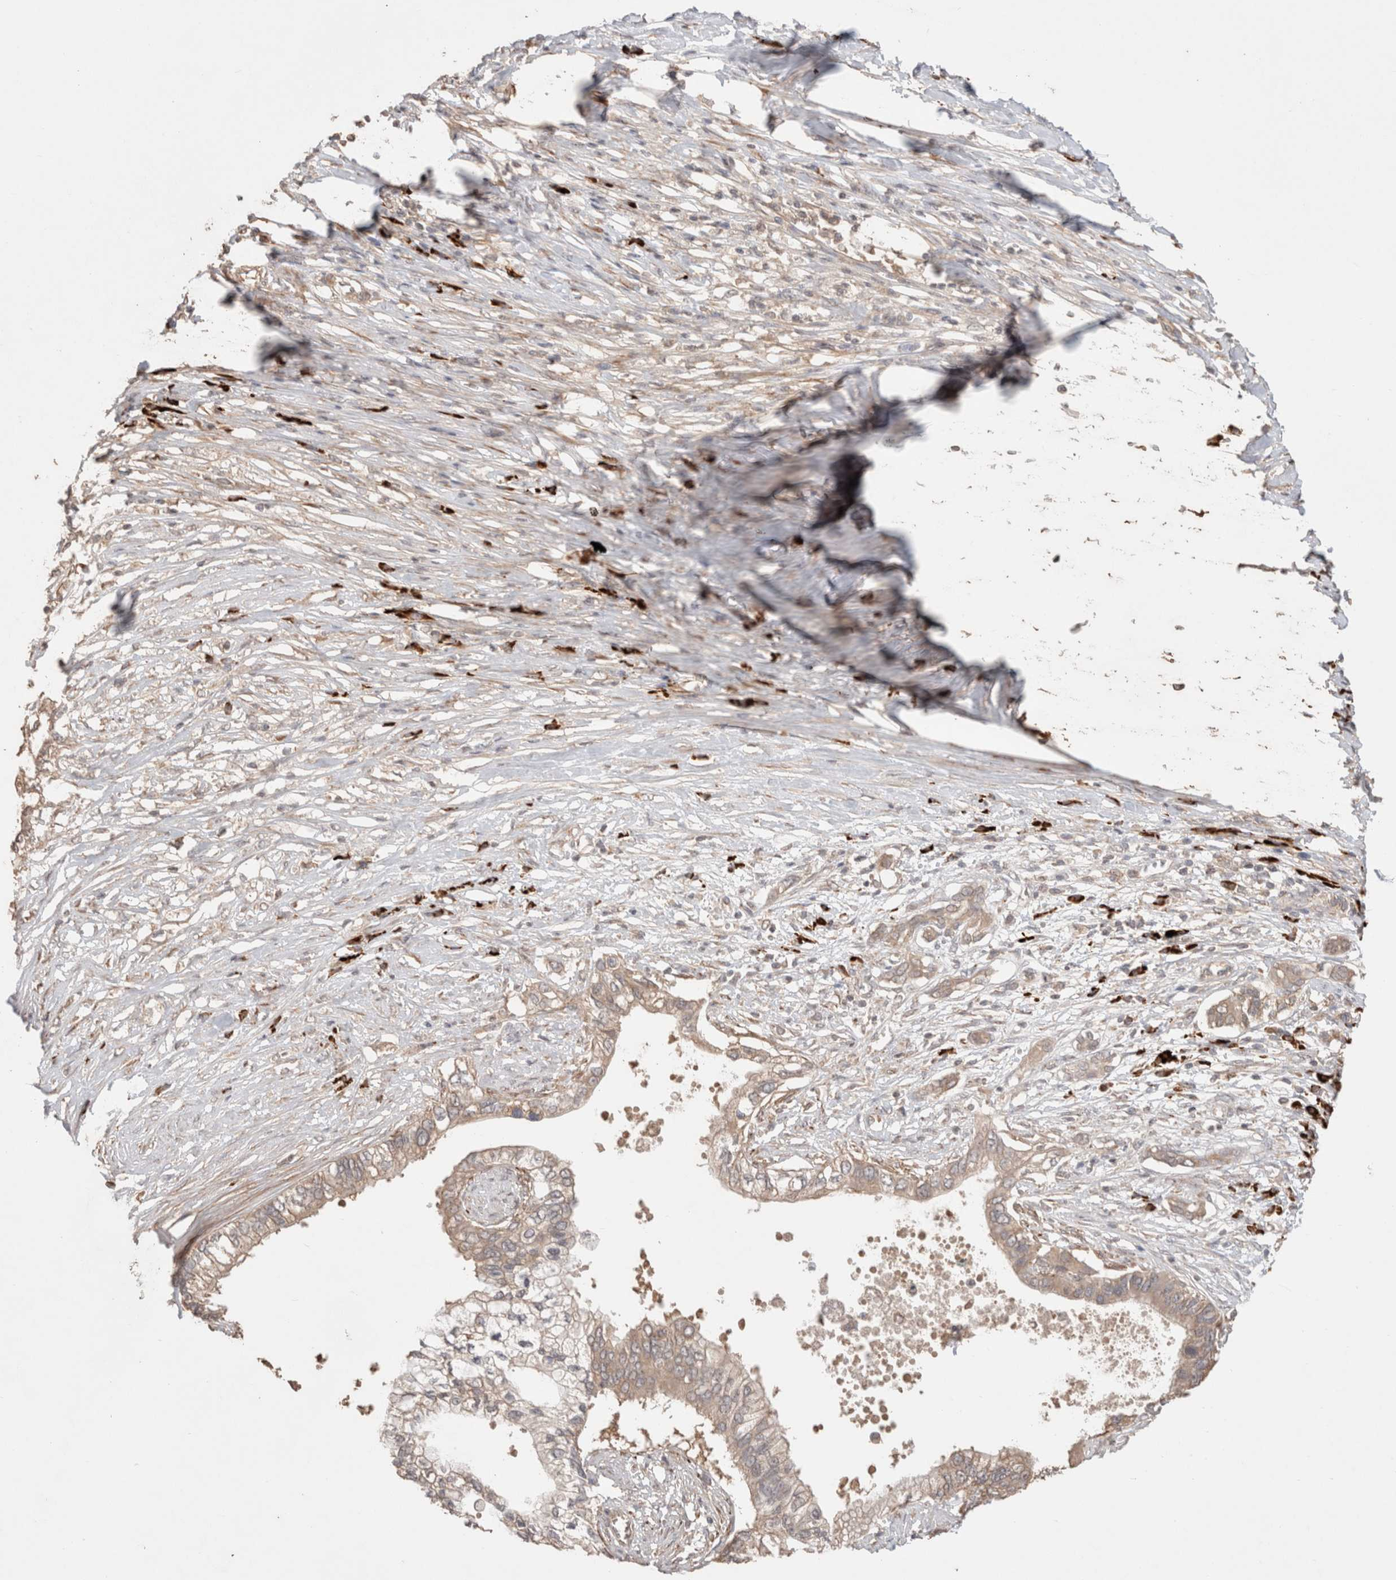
{"staining": {"intensity": "weak", "quantity": ">75%", "location": "cytoplasmic/membranous"}, "tissue": "pancreatic cancer", "cell_type": "Tumor cells", "image_type": "cancer", "snomed": [{"axis": "morphology", "description": "Normal tissue, NOS"}, {"axis": "morphology", "description": "Adenocarcinoma, NOS"}, {"axis": "topography", "description": "Pancreas"}, {"axis": "topography", "description": "Peripheral nerve tissue"}], "caption": "Pancreatic adenocarcinoma stained for a protein shows weak cytoplasmic/membranous positivity in tumor cells. Using DAB (brown) and hematoxylin (blue) stains, captured at high magnification using brightfield microscopy.", "gene": "HROB", "patient": {"sex": "male", "age": 59}}